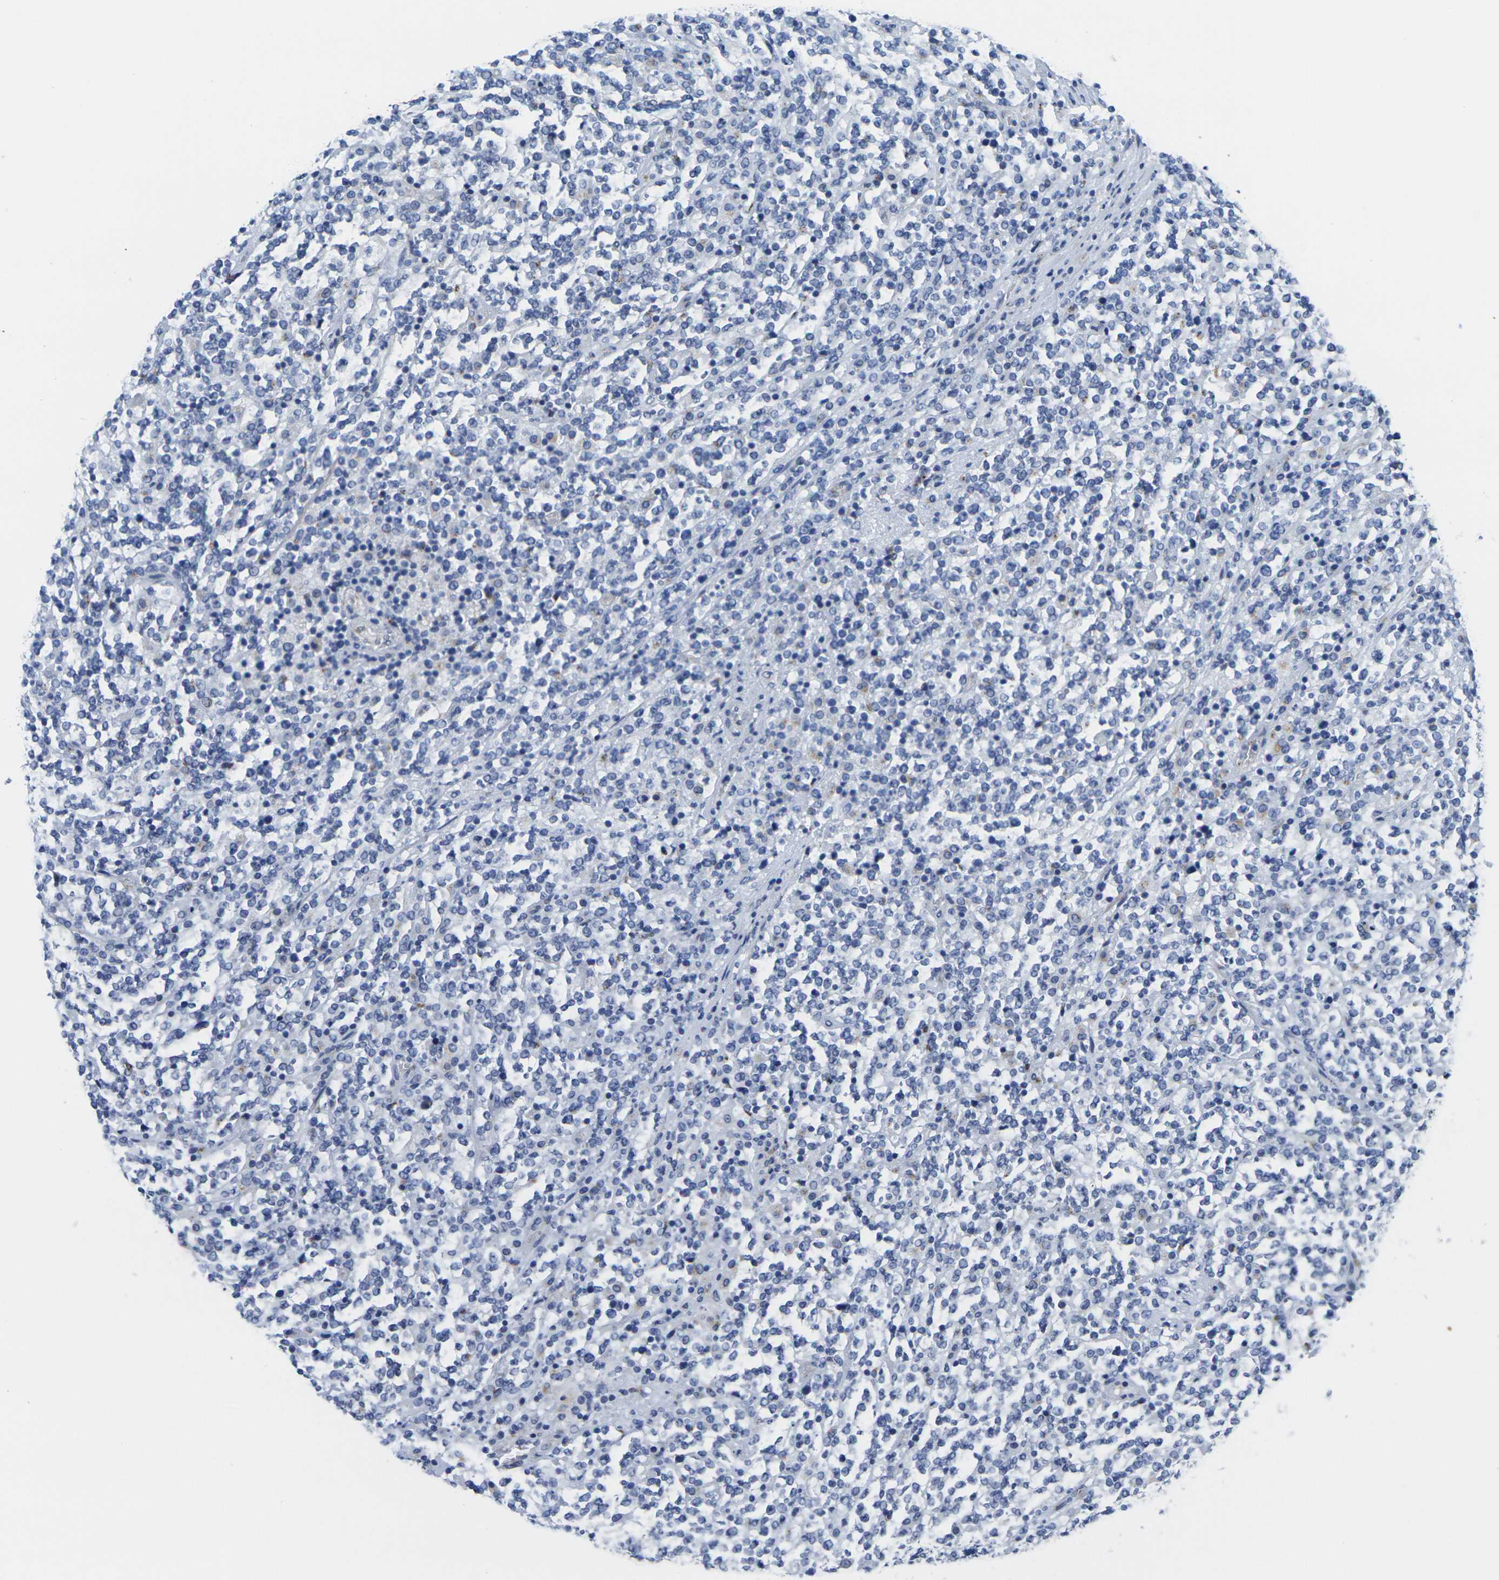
{"staining": {"intensity": "weak", "quantity": "<25%", "location": "cytoplasmic/membranous"}, "tissue": "lymphoma", "cell_type": "Tumor cells", "image_type": "cancer", "snomed": [{"axis": "morphology", "description": "Malignant lymphoma, non-Hodgkin's type, High grade"}, {"axis": "topography", "description": "Soft tissue"}], "caption": "Immunohistochemical staining of human lymphoma reveals no significant staining in tumor cells.", "gene": "CRK", "patient": {"sex": "male", "age": 18}}